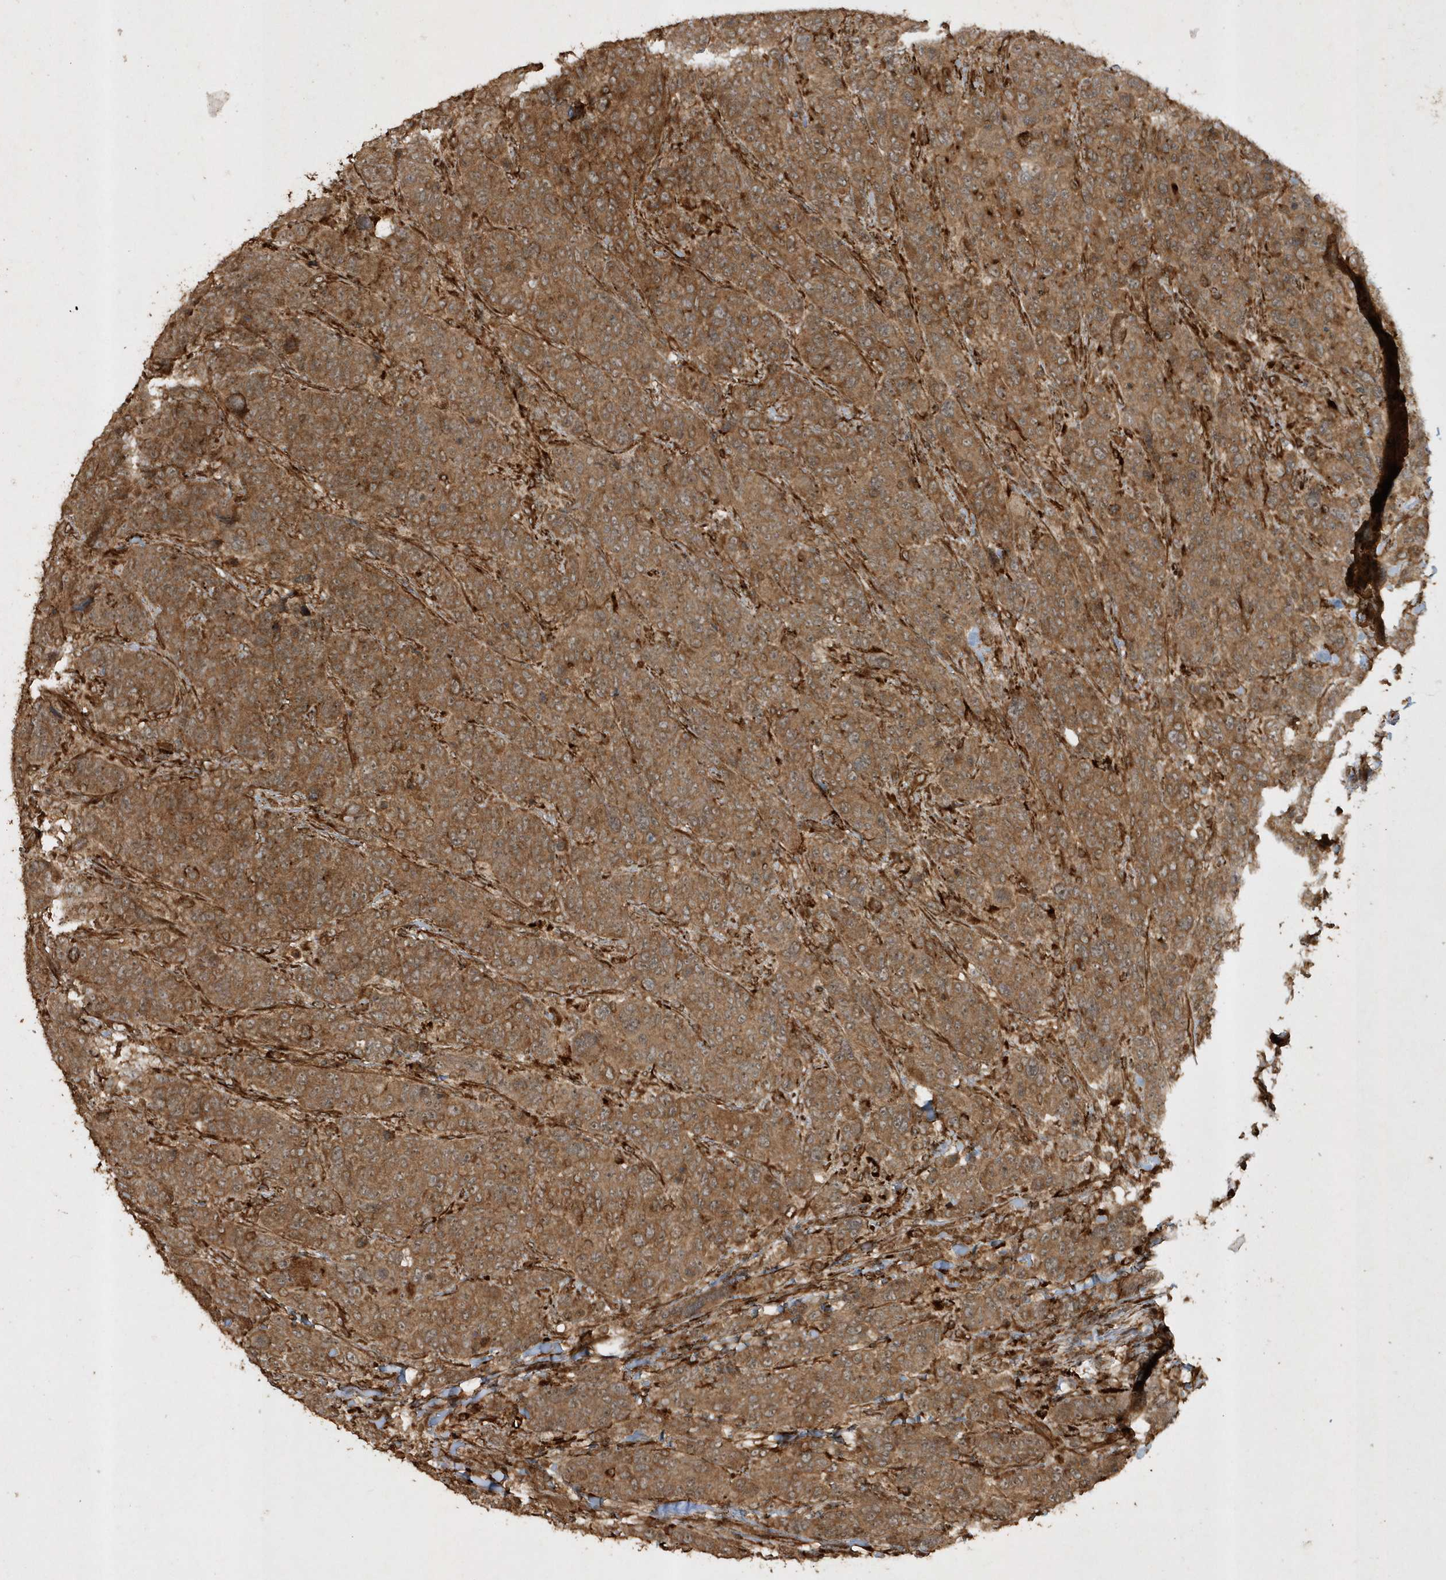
{"staining": {"intensity": "moderate", "quantity": ">75%", "location": "cytoplasmic/membranous"}, "tissue": "breast cancer", "cell_type": "Tumor cells", "image_type": "cancer", "snomed": [{"axis": "morphology", "description": "Duct carcinoma"}, {"axis": "topography", "description": "Breast"}], "caption": "Tumor cells demonstrate medium levels of moderate cytoplasmic/membranous expression in approximately >75% of cells in human breast cancer (infiltrating ductal carcinoma).", "gene": "AVPI1", "patient": {"sex": "female", "age": 37}}